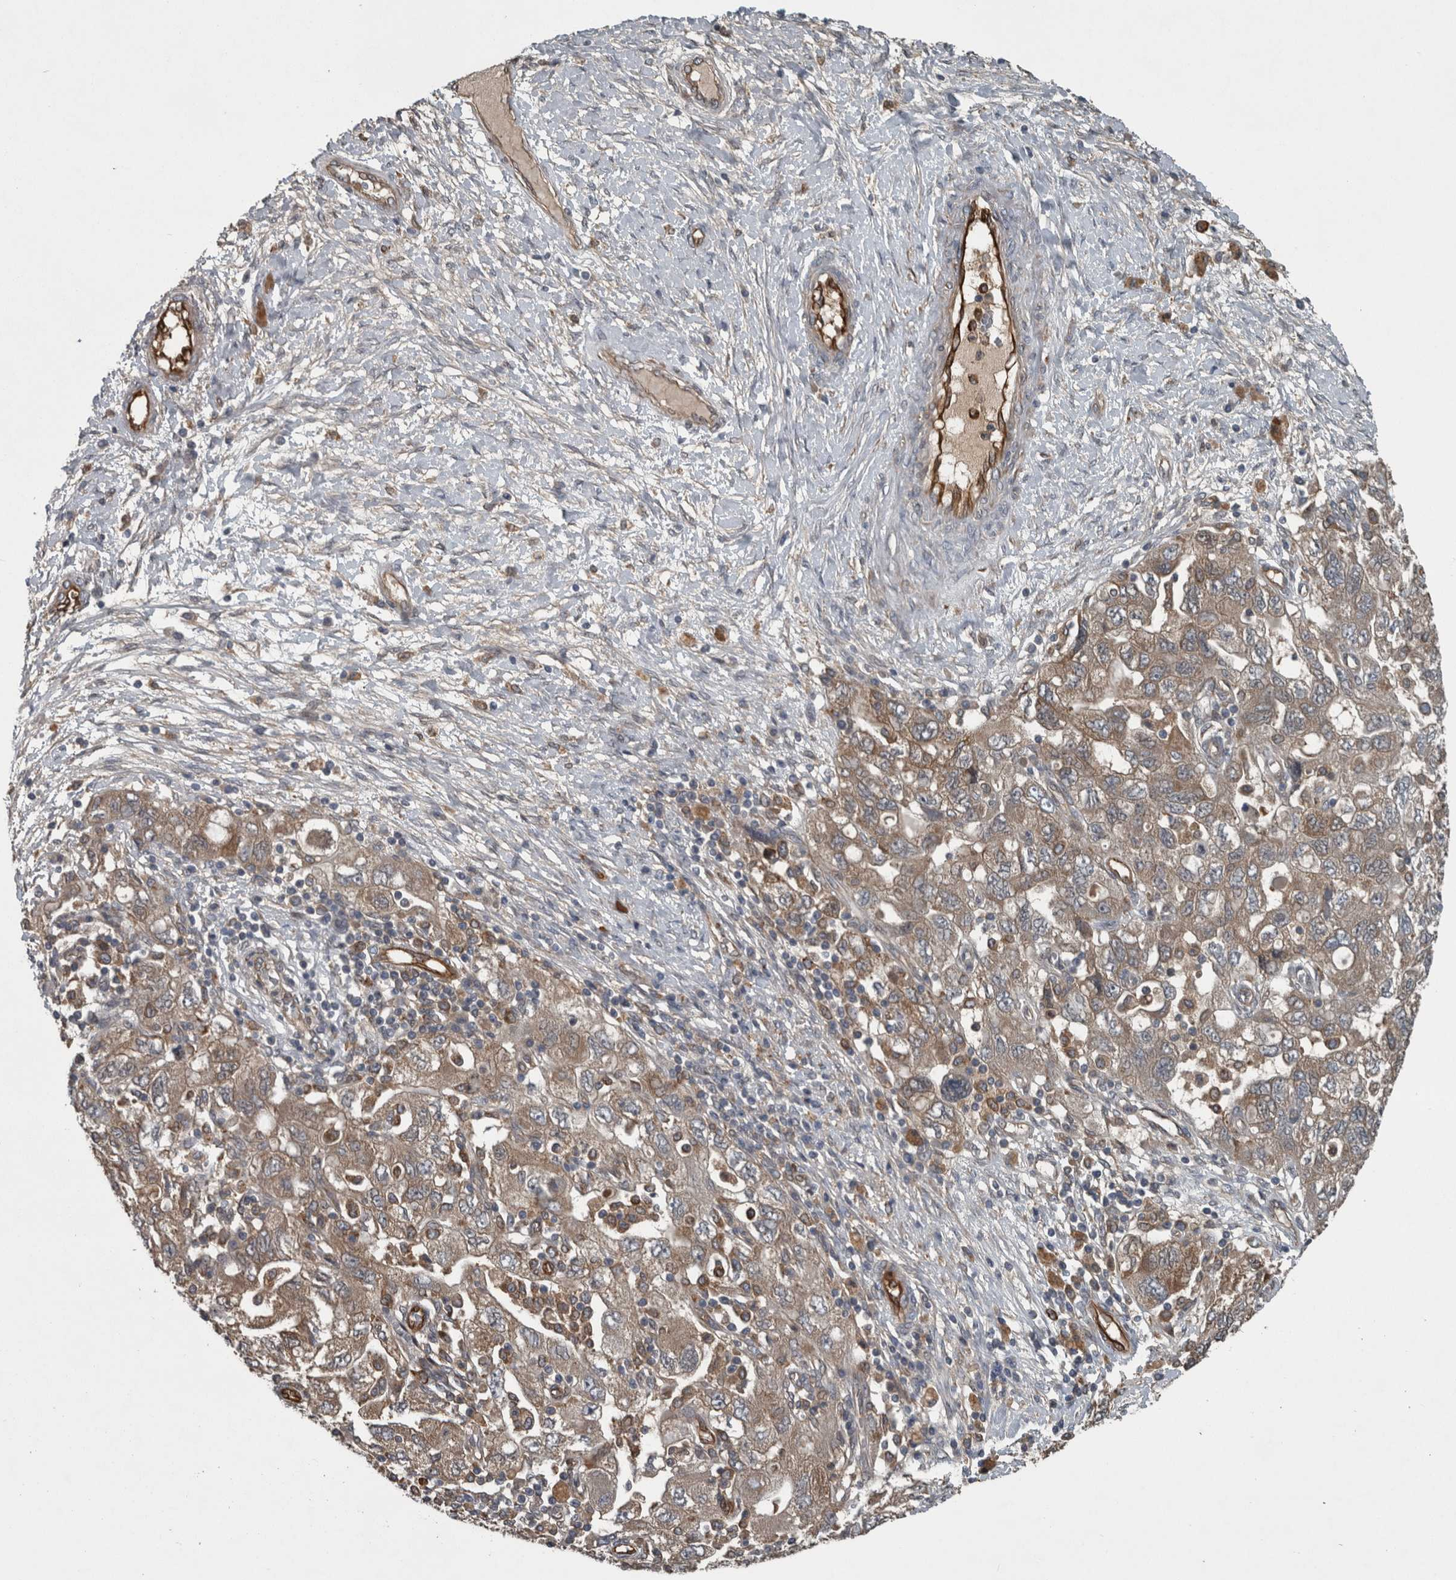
{"staining": {"intensity": "moderate", "quantity": ">75%", "location": "cytoplasmic/membranous"}, "tissue": "ovarian cancer", "cell_type": "Tumor cells", "image_type": "cancer", "snomed": [{"axis": "morphology", "description": "Carcinoma, NOS"}, {"axis": "morphology", "description": "Cystadenocarcinoma, serous, NOS"}, {"axis": "topography", "description": "Ovary"}], "caption": "A brown stain highlights moderate cytoplasmic/membranous expression of a protein in human ovarian cancer (carcinoma) tumor cells. (brown staining indicates protein expression, while blue staining denotes nuclei).", "gene": "EXOC8", "patient": {"sex": "female", "age": 69}}